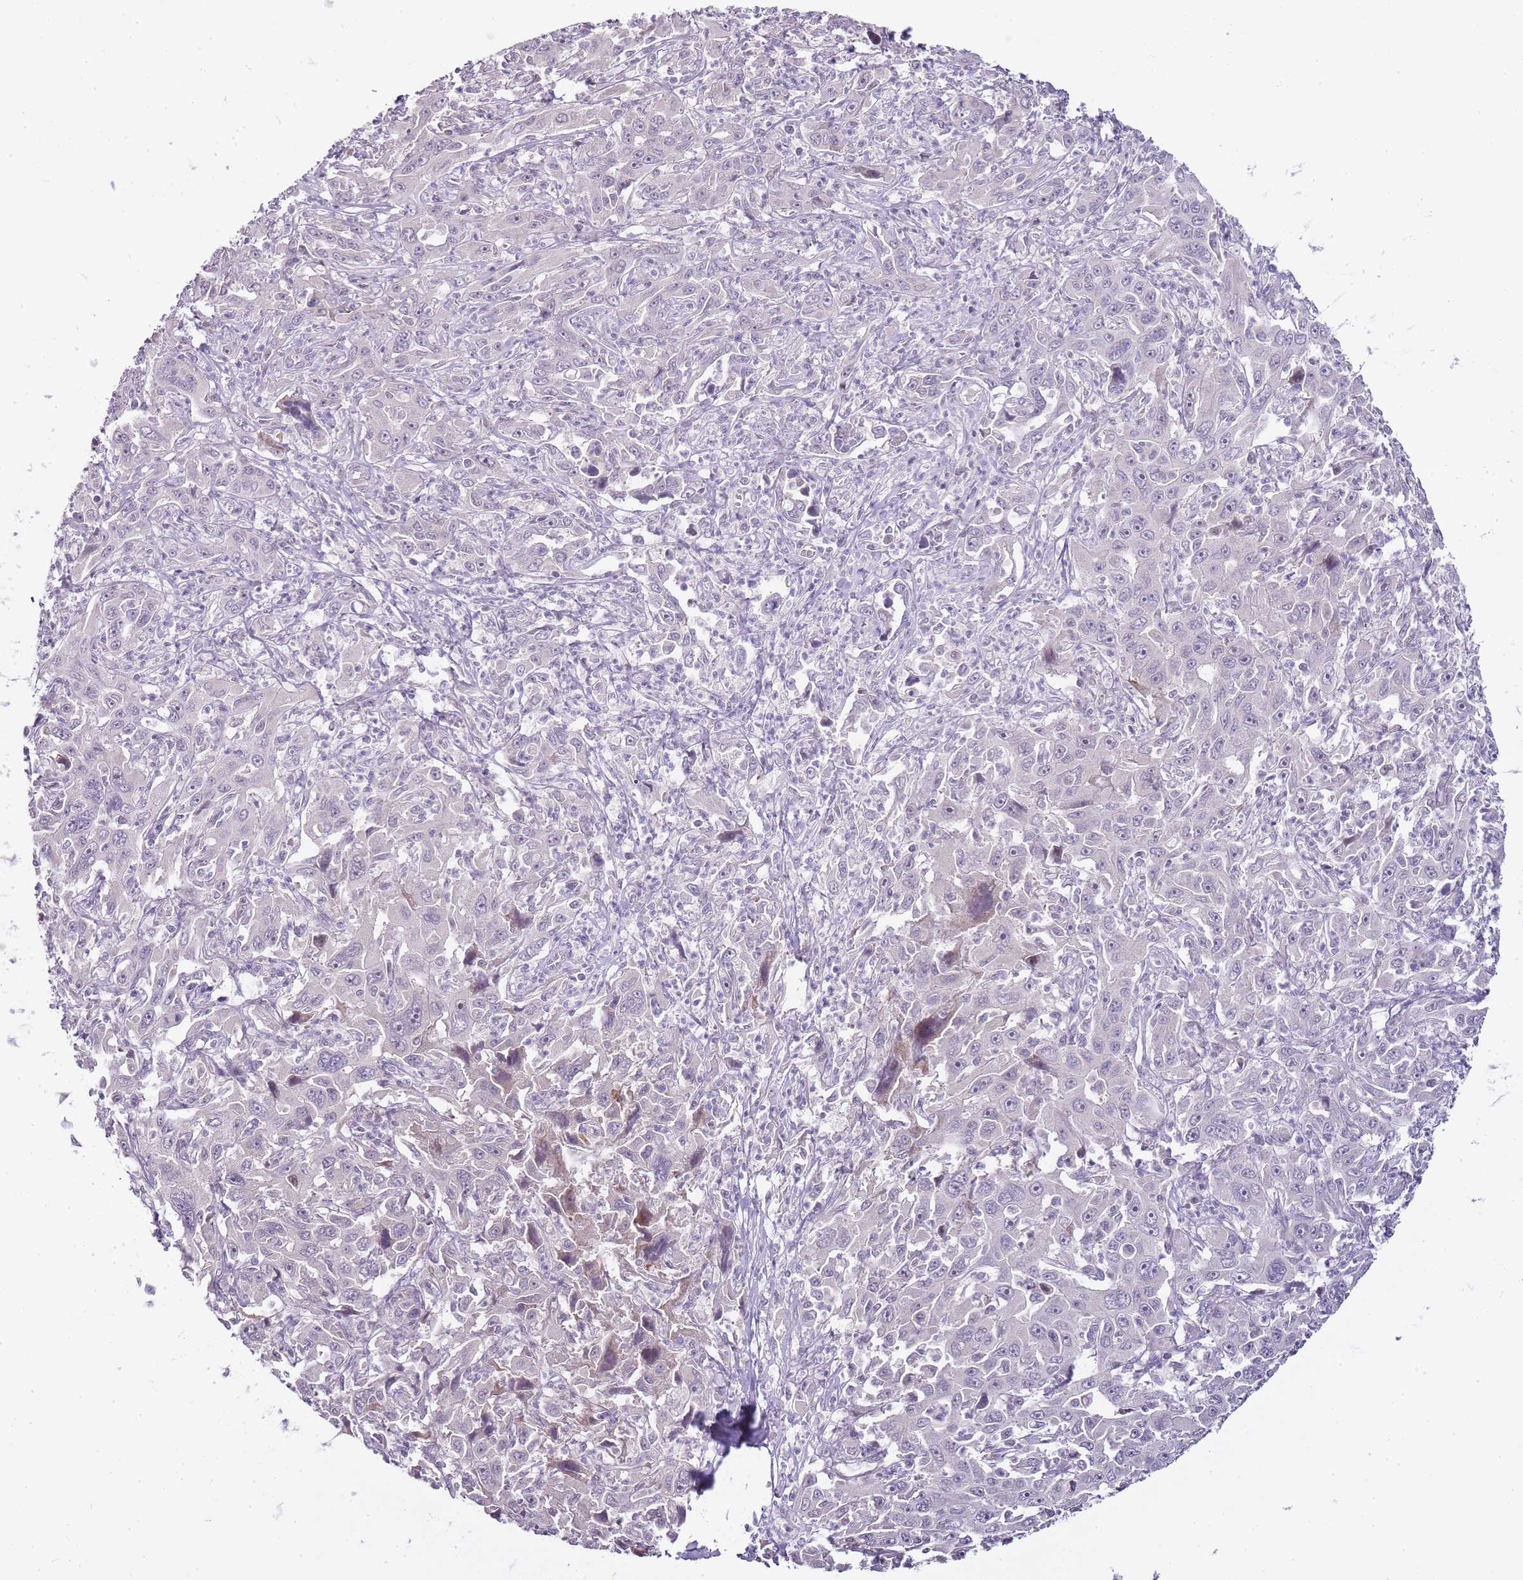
{"staining": {"intensity": "moderate", "quantity": "<25%", "location": "nuclear"}, "tissue": "liver cancer", "cell_type": "Tumor cells", "image_type": "cancer", "snomed": [{"axis": "morphology", "description": "Carcinoma, Hepatocellular, NOS"}, {"axis": "topography", "description": "Liver"}], "caption": "This image demonstrates immunohistochemistry staining of human liver cancer (hepatocellular carcinoma), with low moderate nuclear positivity in approximately <25% of tumor cells.", "gene": "OGG1", "patient": {"sex": "male", "age": 63}}